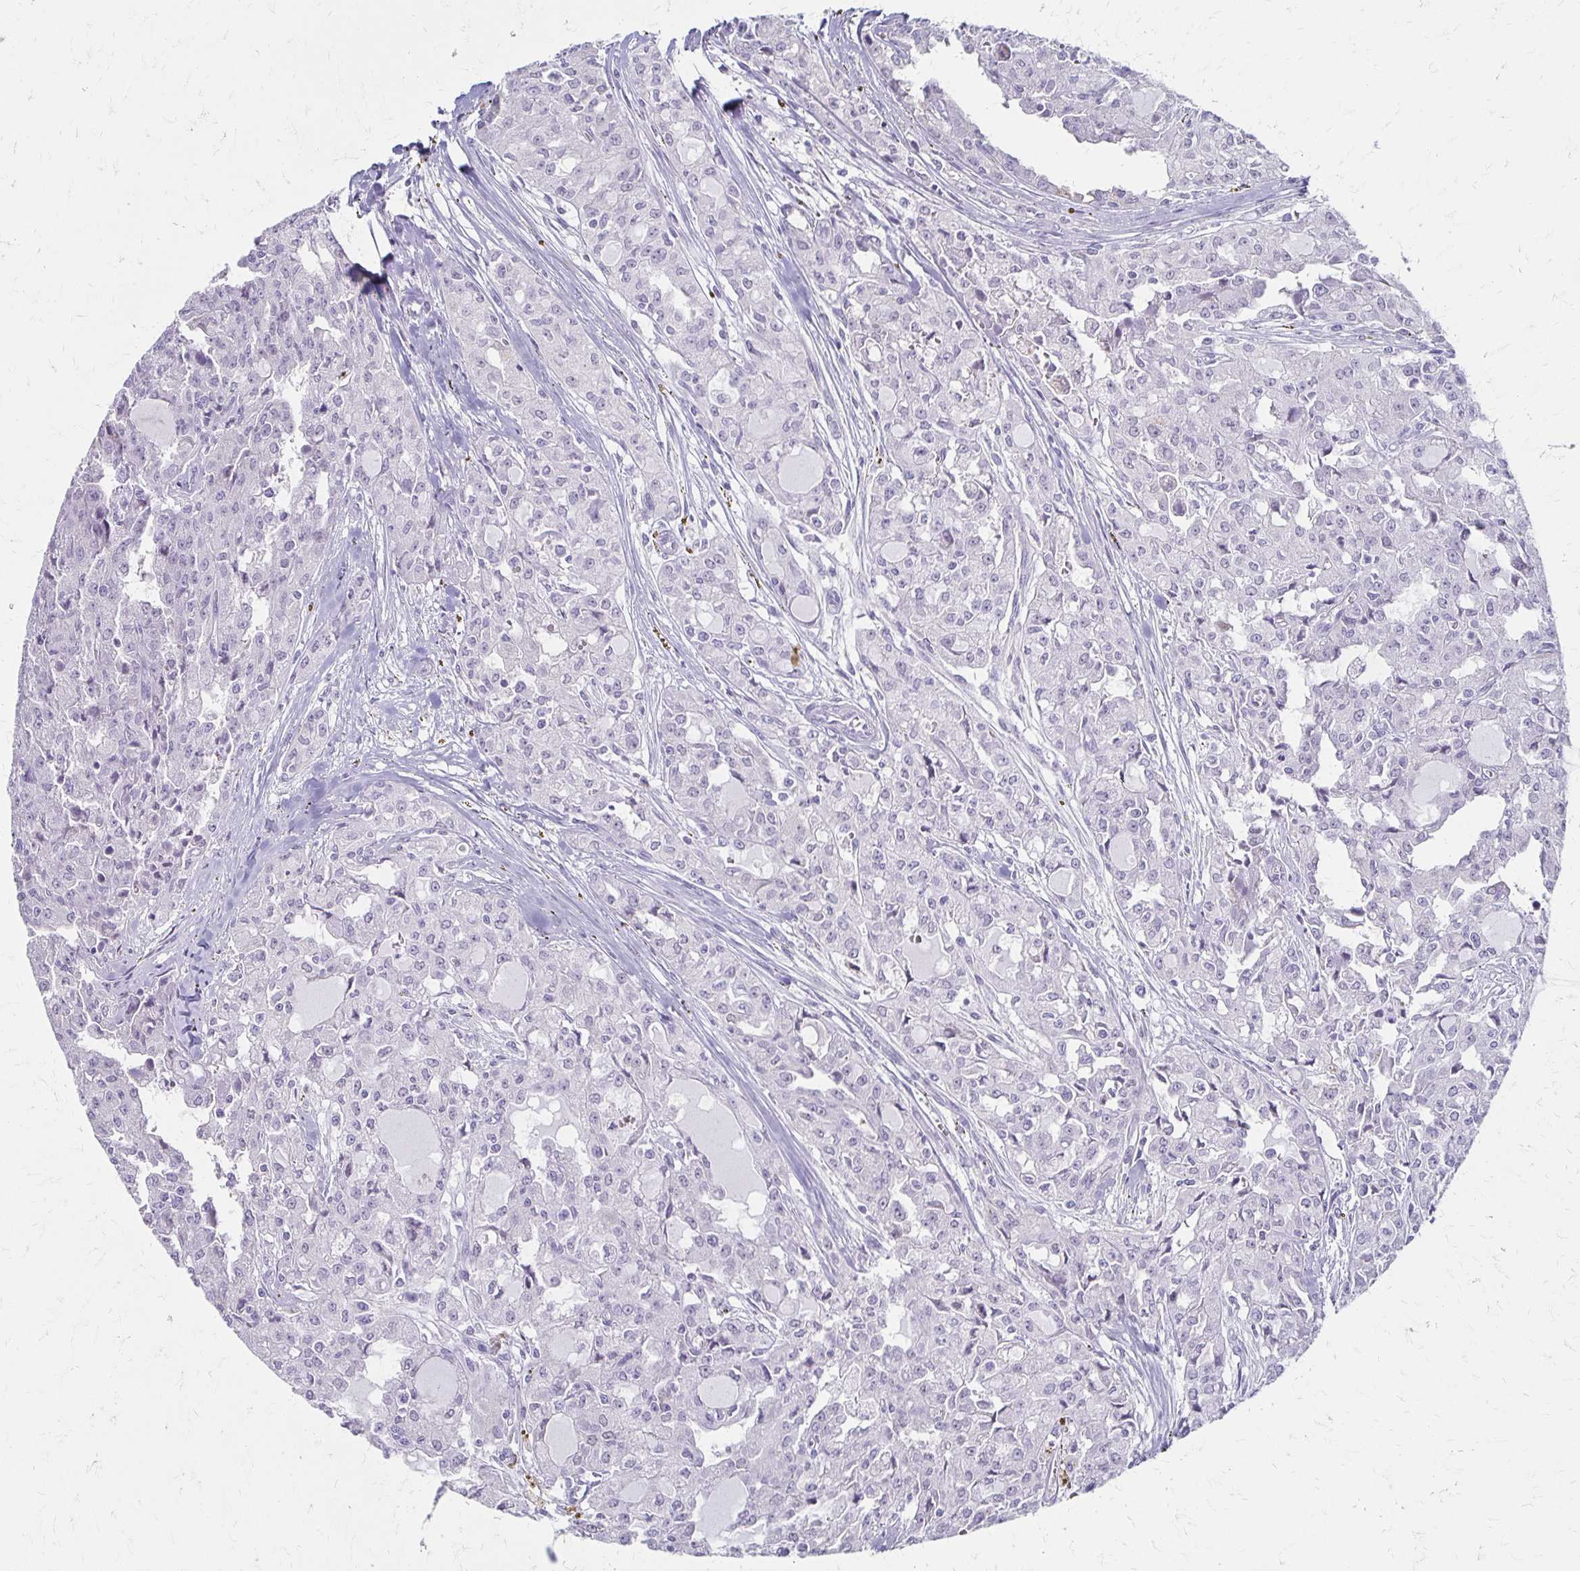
{"staining": {"intensity": "negative", "quantity": "none", "location": "none"}, "tissue": "head and neck cancer", "cell_type": "Tumor cells", "image_type": "cancer", "snomed": [{"axis": "morphology", "description": "Adenocarcinoma, NOS"}, {"axis": "topography", "description": "Head-Neck"}], "caption": "Immunohistochemical staining of adenocarcinoma (head and neck) demonstrates no significant positivity in tumor cells.", "gene": "IVL", "patient": {"sex": "male", "age": 64}}